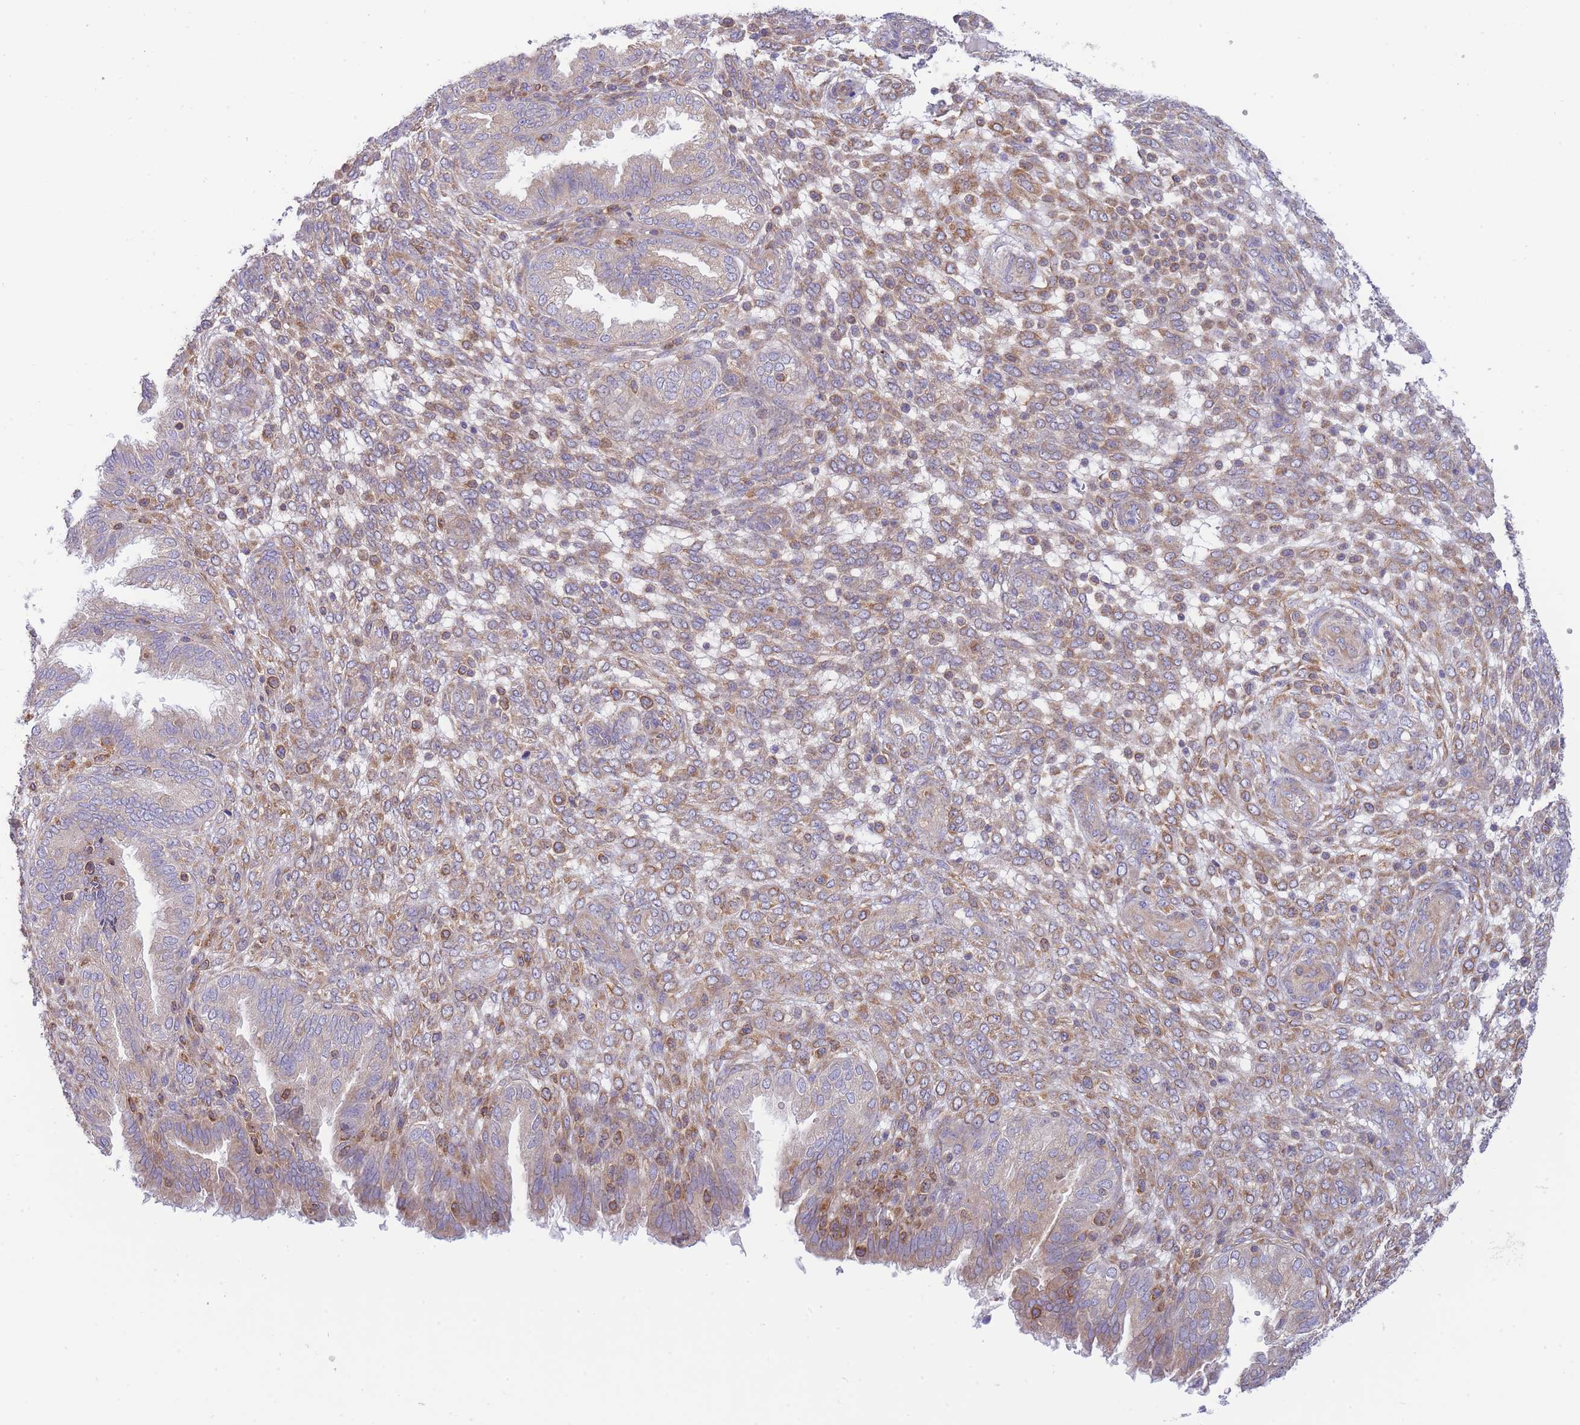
{"staining": {"intensity": "moderate", "quantity": "25%-75%", "location": "cytoplasmic/membranous"}, "tissue": "endometrium", "cell_type": "Cells in endometrial stroma", "image_type": "normal", "snomed": [{"axis": "morphology", "description": "Normal tissue, NOS"}, {"axis": "topography", "description": "Endometrium"}], "caption": "DAB immunohistochemical staining of normal endometrium reveals moderate cytoplasmic/membranous protein staining in about 25%-75% of cells in endometrial stroma. The protein is stained brown, and the nuclei are stained in blue (DAB IHC with brightfield microscopy, high magnification).", "gene": "SH2B2", "patient": {"sex": "female", "age": 33}}